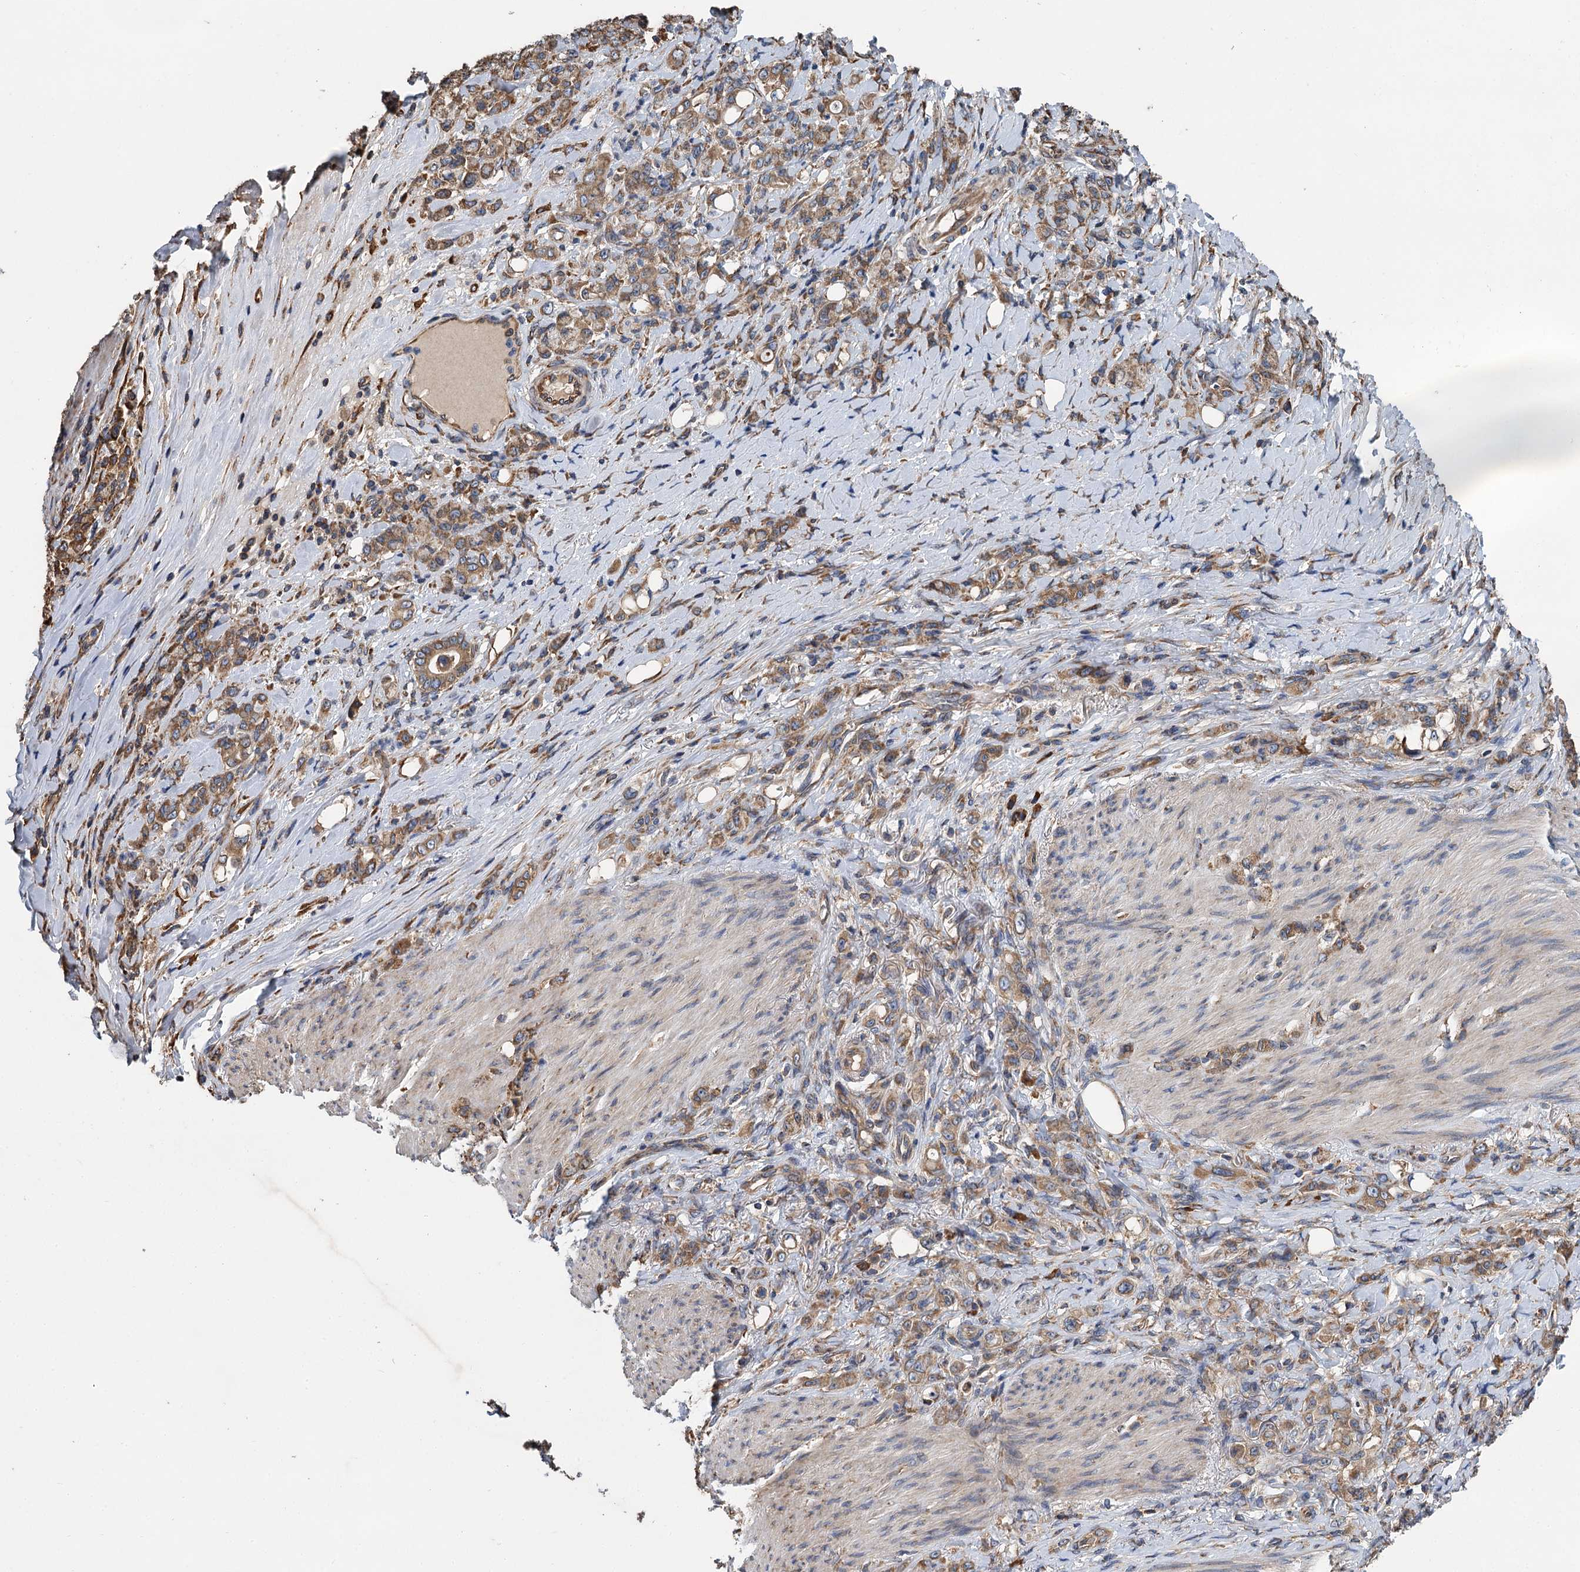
{"staining": {"intensity": "moderate", "quantity": ">75%", "location": "cytoplasmic/membranous"}, "tissue": "stomach cancer", "cell_type": "Tumor cells", "image_type": "cancer", "snomed": [{"axis": "morphology", "description": "Adenocarcinoma, NOS"}, {"axis": "topography", "description": "Stomach"}], "caption": "Human stomach cancer (adenocarcinoma) stained with a protein marker reveals moderate staining in tumor cells.", "gene": "LINS1", "patient": {"sex": "female", "age": 79}}